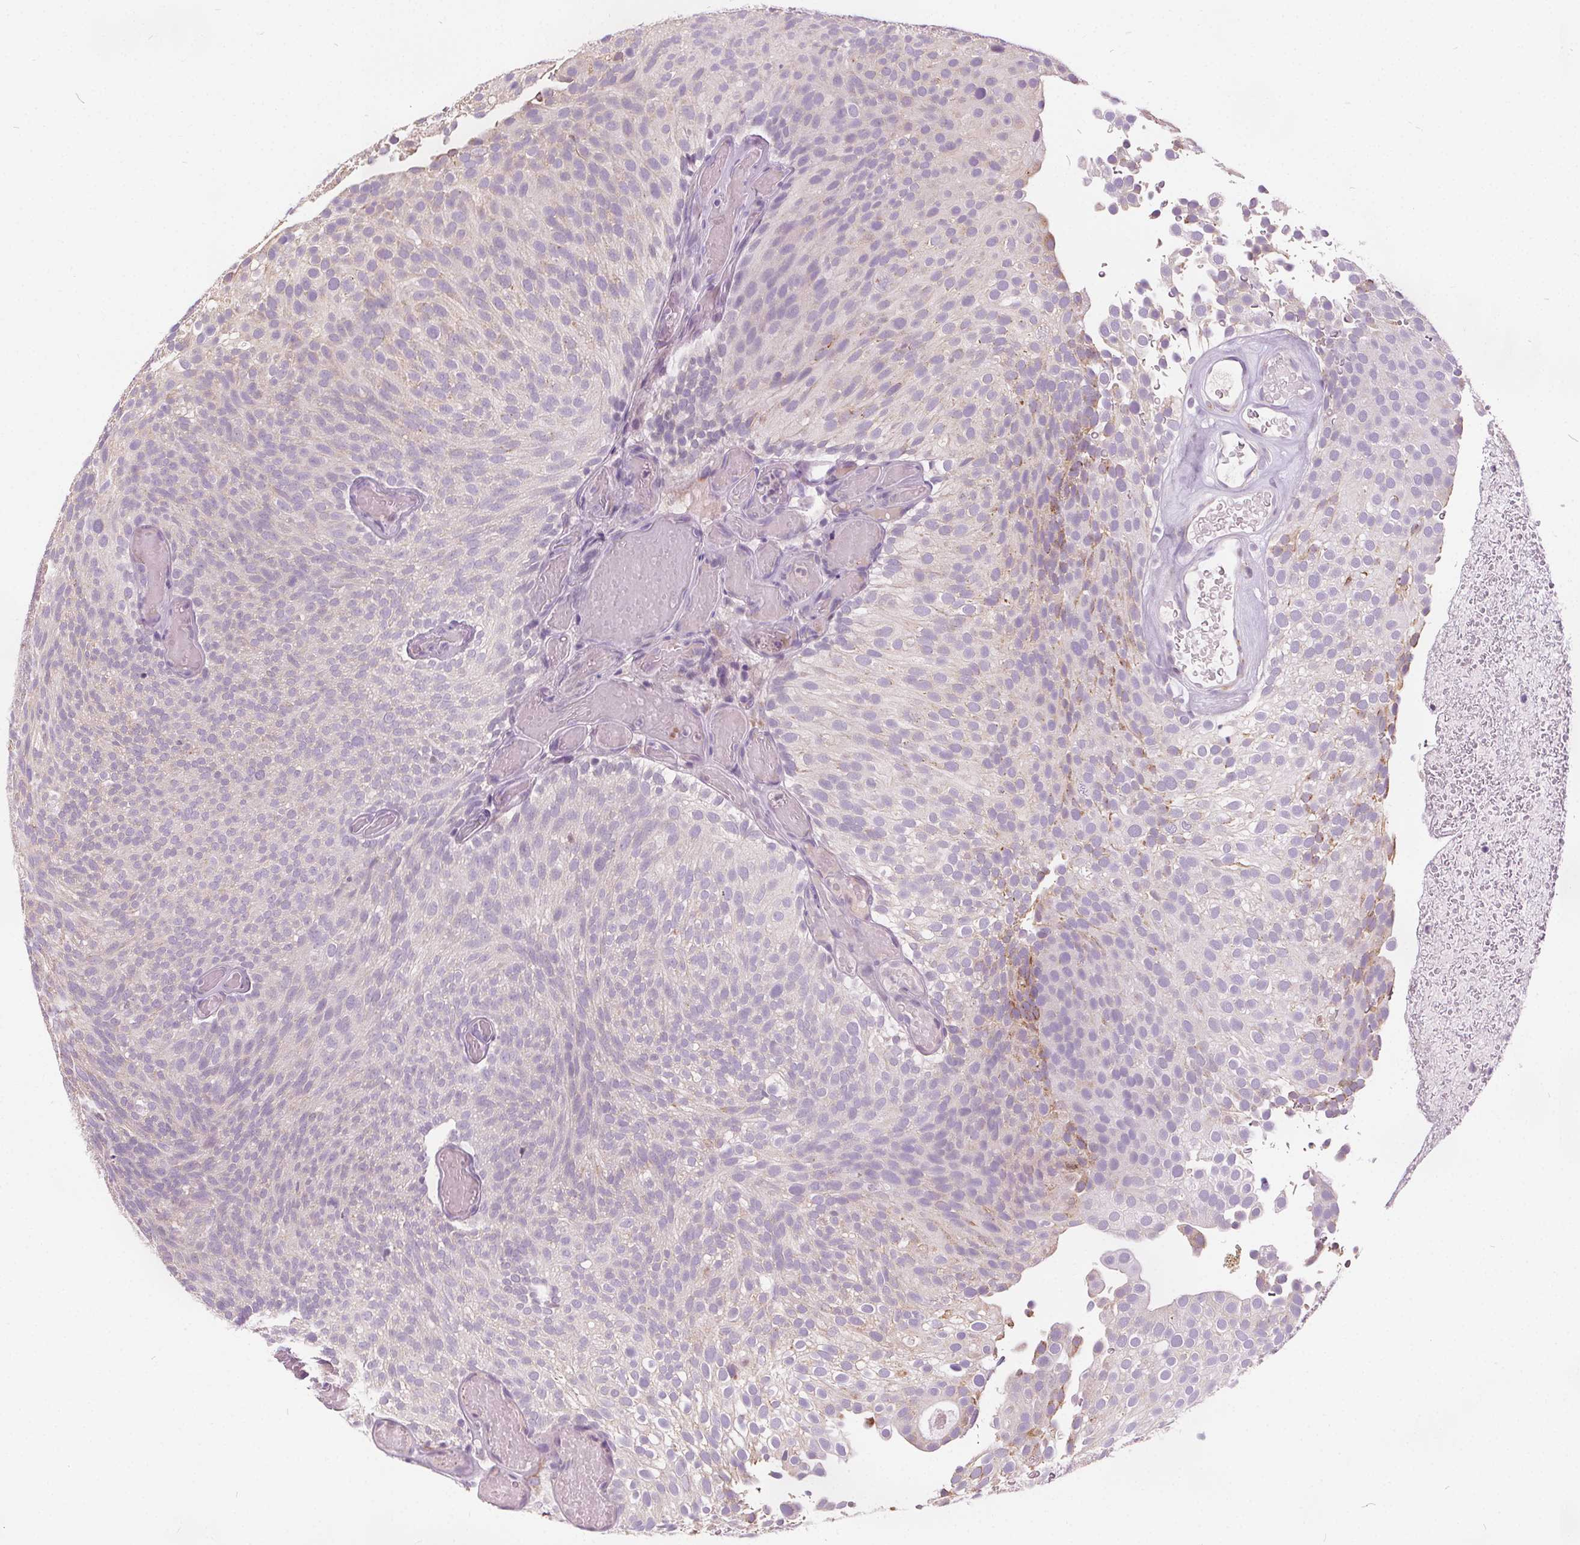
{"staining": {"intensity": "moderate", "quantity": "<25%", "location": "cytoplasmic/membranous"}, "tissue": "urothelial cancer", "cell_type": "Tumor cells", "image_type": "cancer", "snomed": [{"axis": "morphology", "description": "Urothelial carcinoma, Low grade"}, {"axis": "topography", "description": "Urinary bladder"}], "caption": "Urothelial cancer stained with IHC exhibits moderate cytoplasmic/membranous positivity in approximately <25% of tumor cells. The staining was performed using DAB (3,3'-diaminobenzidine) to visualize the protein expression in brown, while the nuclei were stained in blue with hematoxylin (Magnification: 20x).", "gene": "ACOX2", "patient": {"sex": "male", "age": 78}}